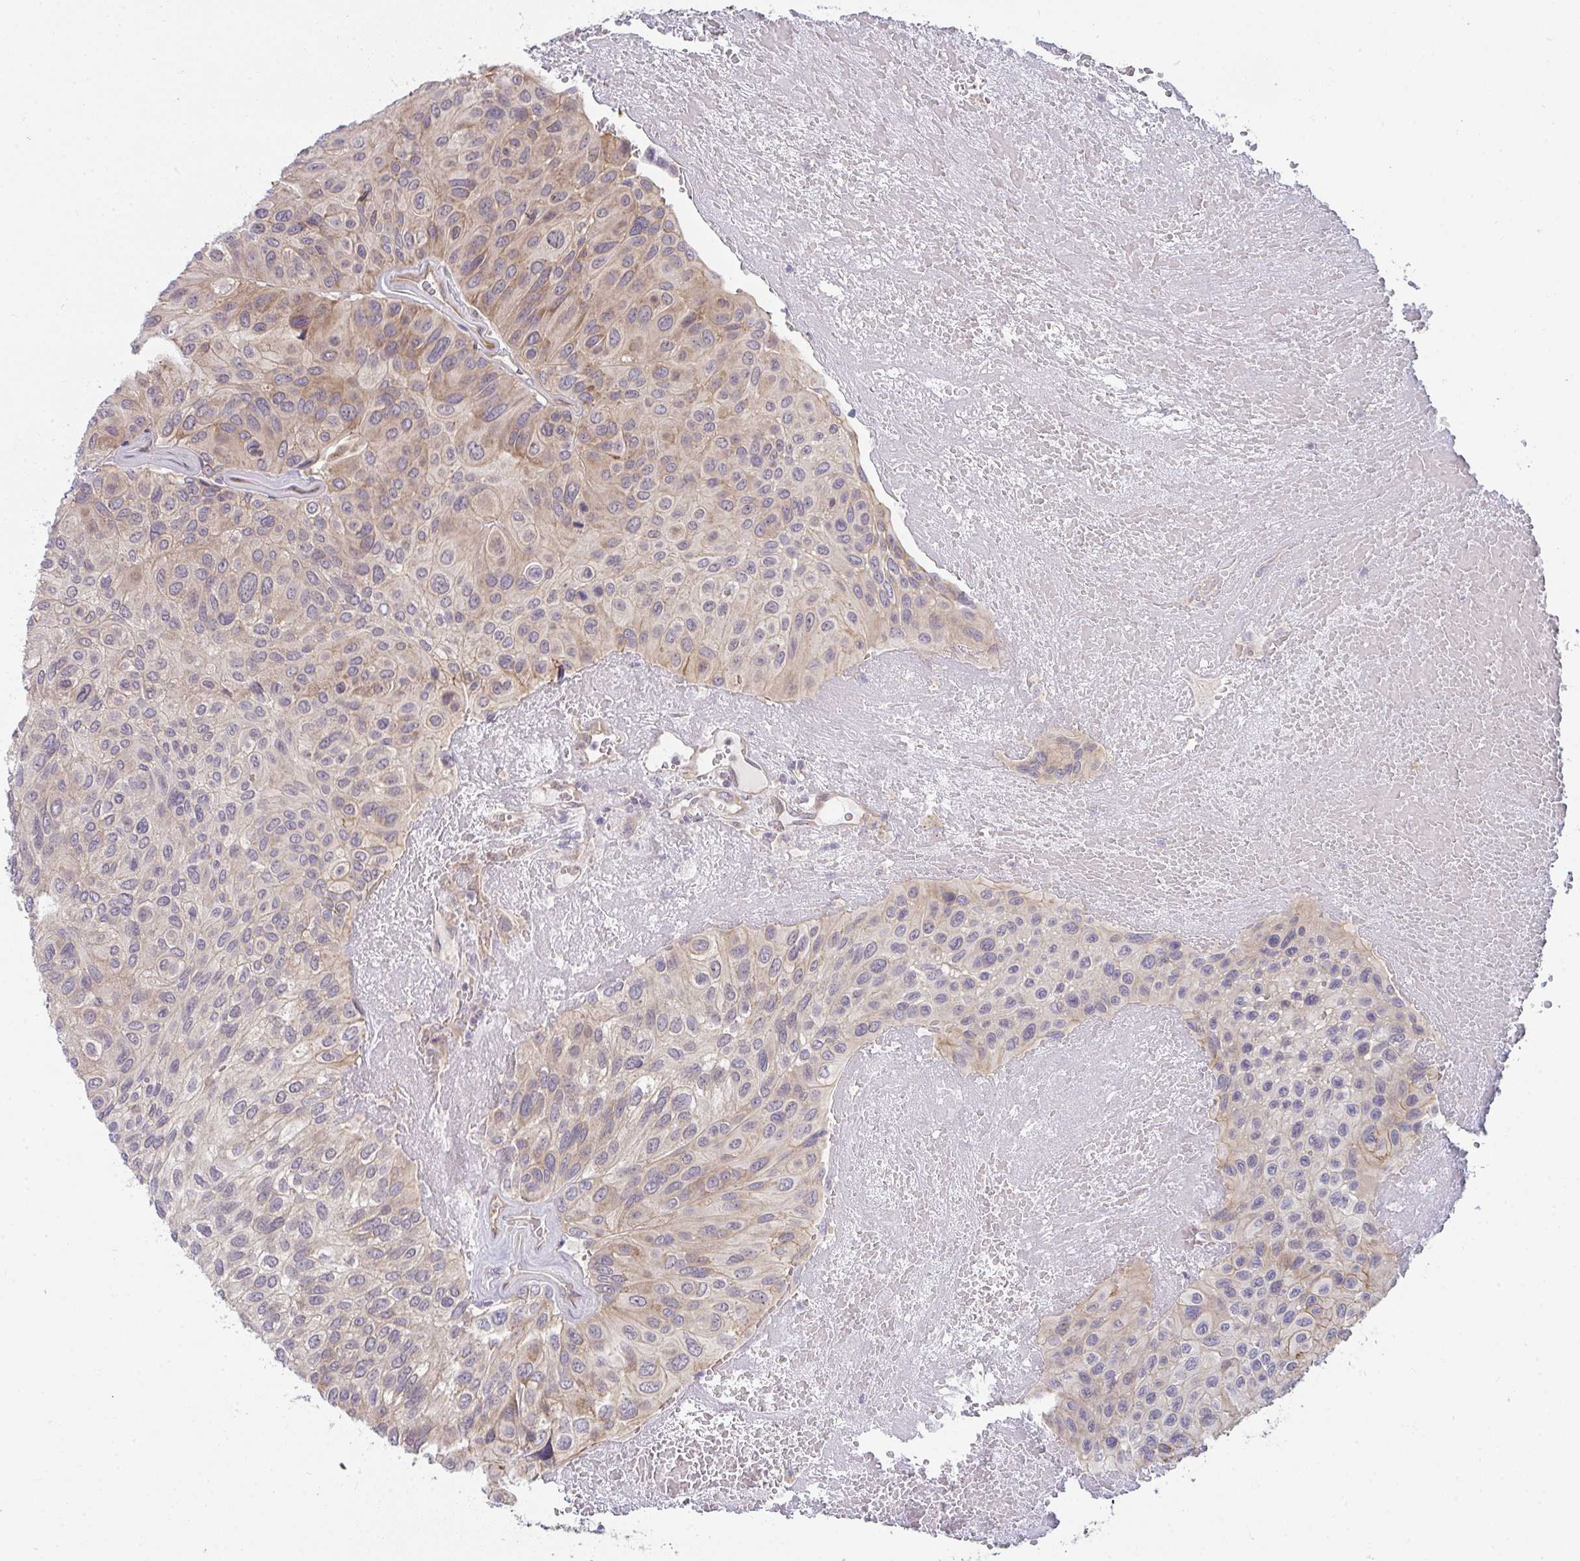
{"staining": {"intensity": "weak", "quantity": "<25%", "location": "cytoplasmic/membranous"}, "tissue": "urothelial cancer", "cell_type": "Tumor cells", "image_type": "cancer", "snomed": [{"axis": "morphology", "description": "Urothelial carcinoma, High grade"}, {"axis": "topography", "description": "Urinary bladder"}], "caption": "Immunohistochemistry photomicrograph of neoplastic tissue: human high-grade urothelial carcinoma stained with DAB displays no significant protein expression in tumor cells.", "gene": "CASP9", "patient": {"sex": "male", "age": 66}}